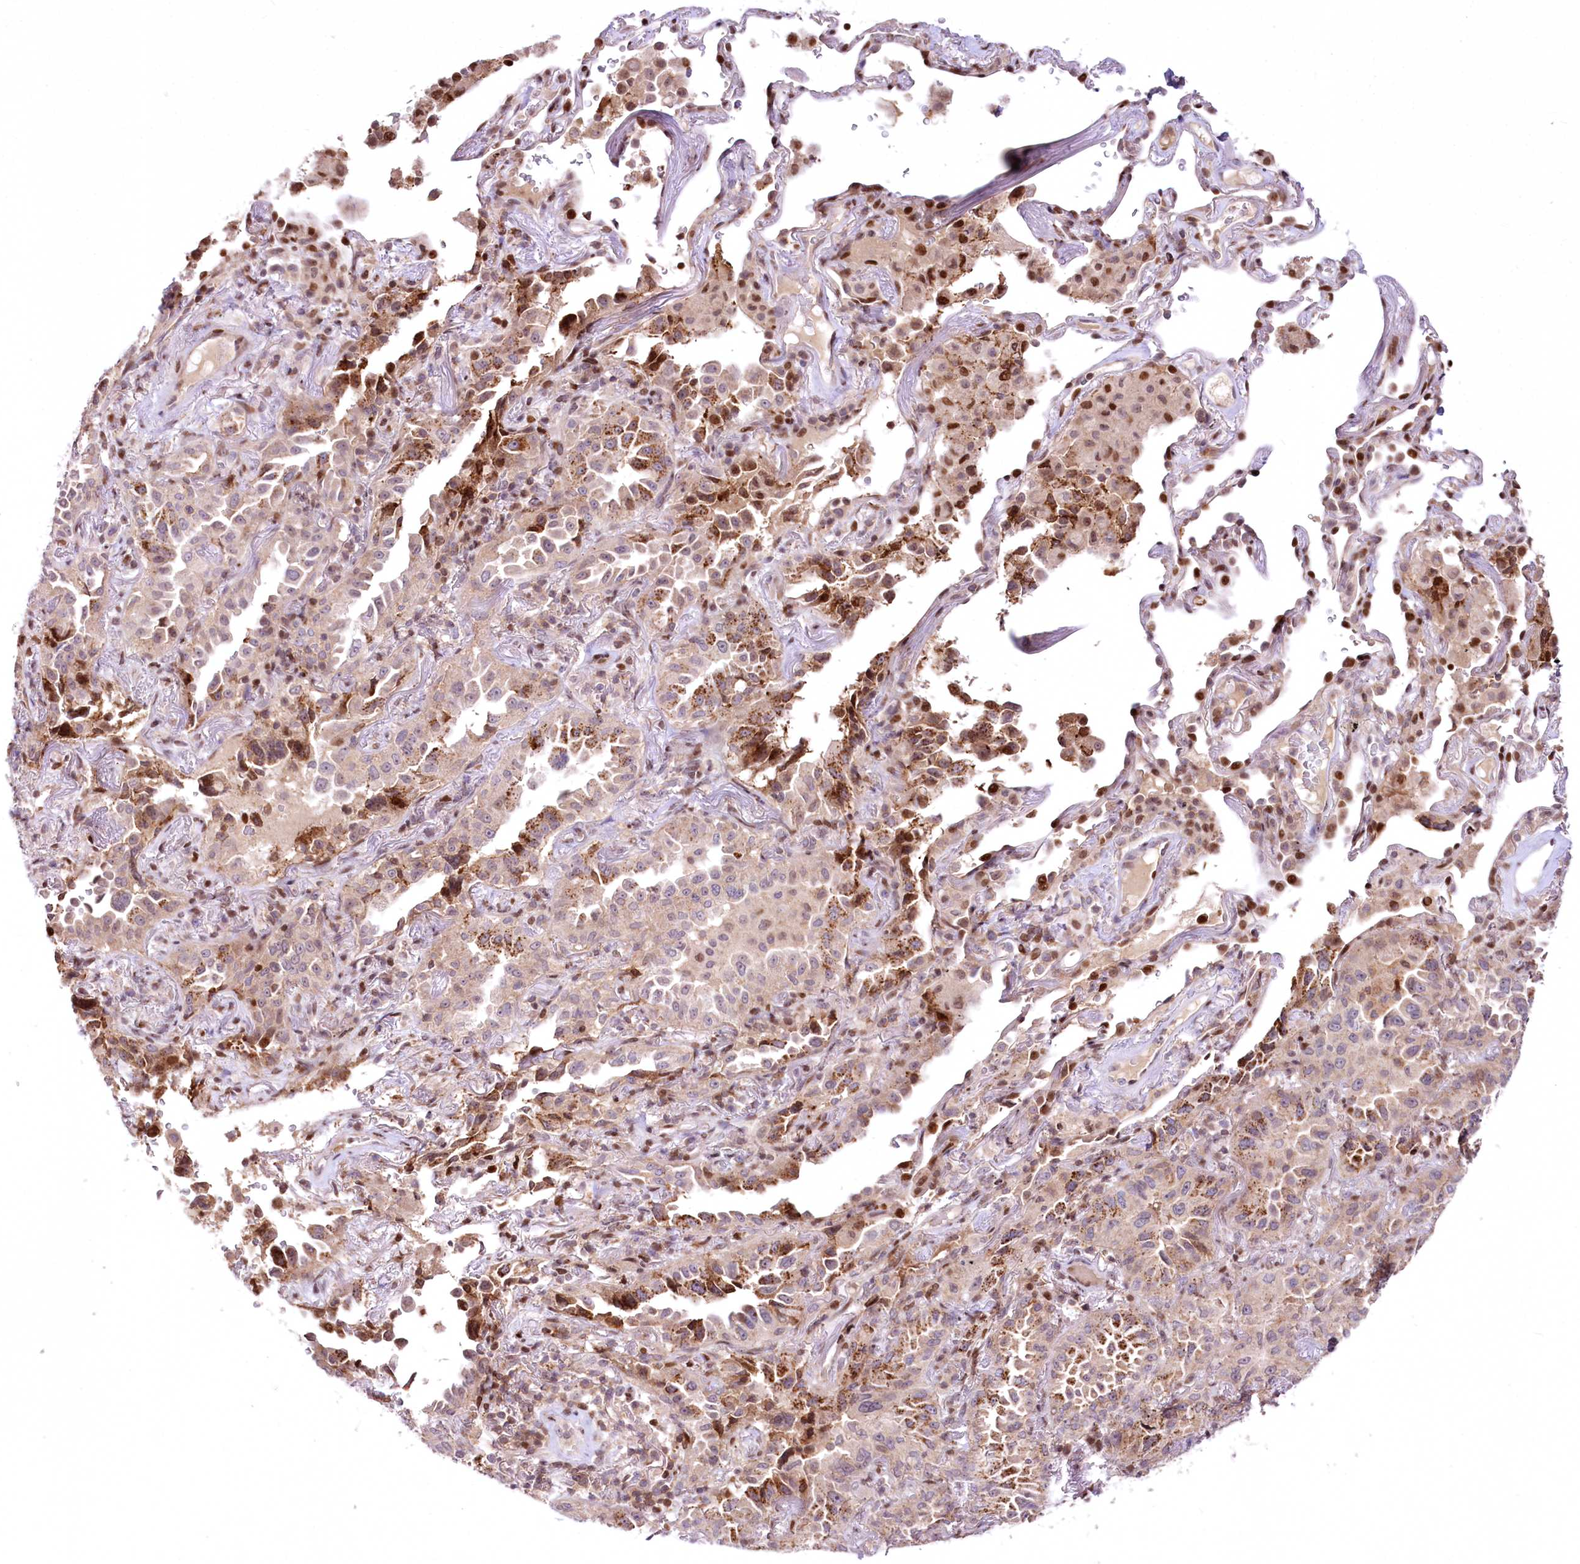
{"staining": {"intensity": "moderate", "quantity": "<25%", "location": "cytoplasmic/membranous"}, "tissue": "lung cancer", "cell_type": "Tumor cells", "image_type": "cancer", "snomed": [{"axis": "morphology", "description": "Adenocarcinoma, NOS"}, {"axis": "topography", "description": "Lung"}], "caption": "Moderate cytoplasmic/membranous staining is appreciated in approximately <25% of tumor cells in lung adenocarcinoma.", "gene": "ZFYVE27", "patient": {"sex": "female", "age": 69}}